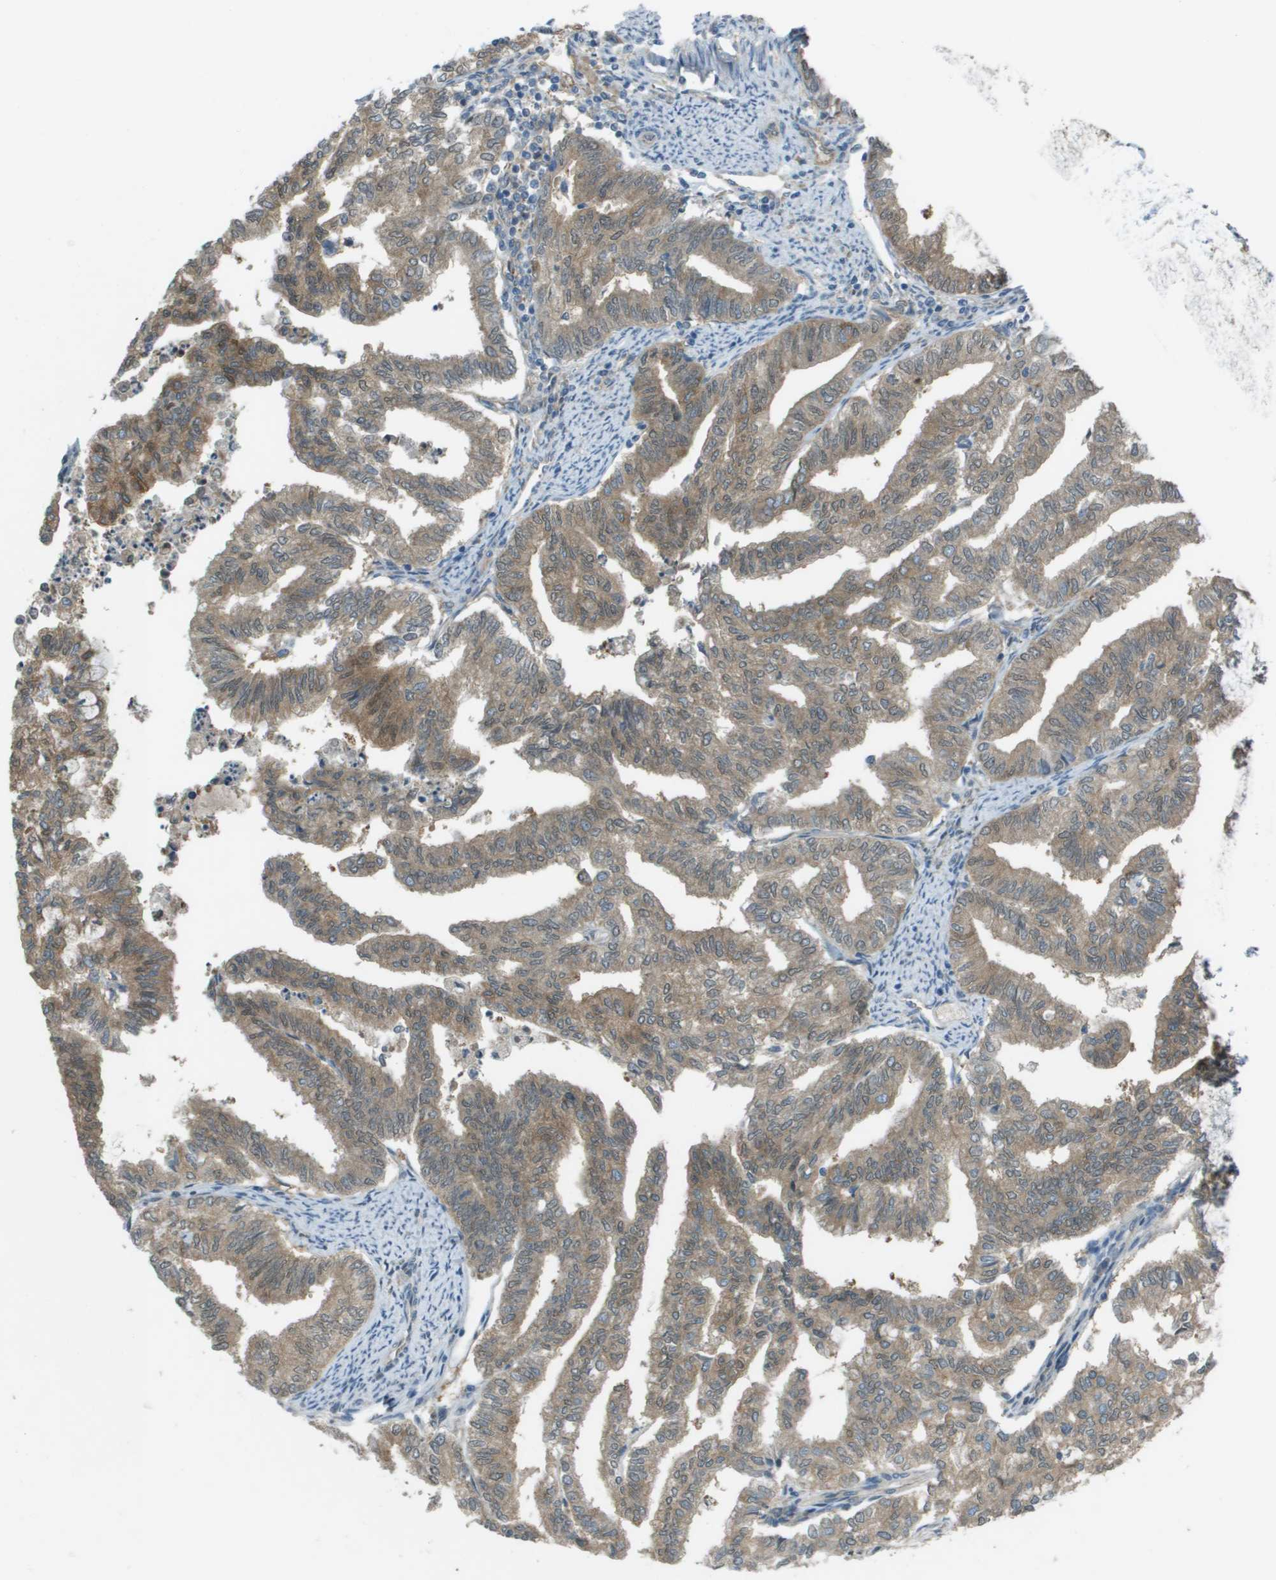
{"staining": {"intensity": "moderate", "quantity": ">75%", "location": "cytoplasmic/membranous"}, "tissue": "endometrial cancer", "cell_type": "Tumor cells", "image_type": "cancer", "snomed": [{"axis": "morphology", "description": "Adenocarcinoma, NOS"}, {"axis": "topography", "description": "Endometrium"}], "caption": "High-magnification brightfield microscopy of endometrial adenocarcinoma stained with DAB (3,3'-diaminobenzidine) (brown) and counterstained with hematoxylin (blue). tumor cells exhibit moderate cytoplasmic/membranous staining is appreciated in about>75% of cells. (DAB = brown stain, brightfield microscopy at high magnification).", "gene": "CORO1B", "patient": {"sex": "female", "age": 79}}